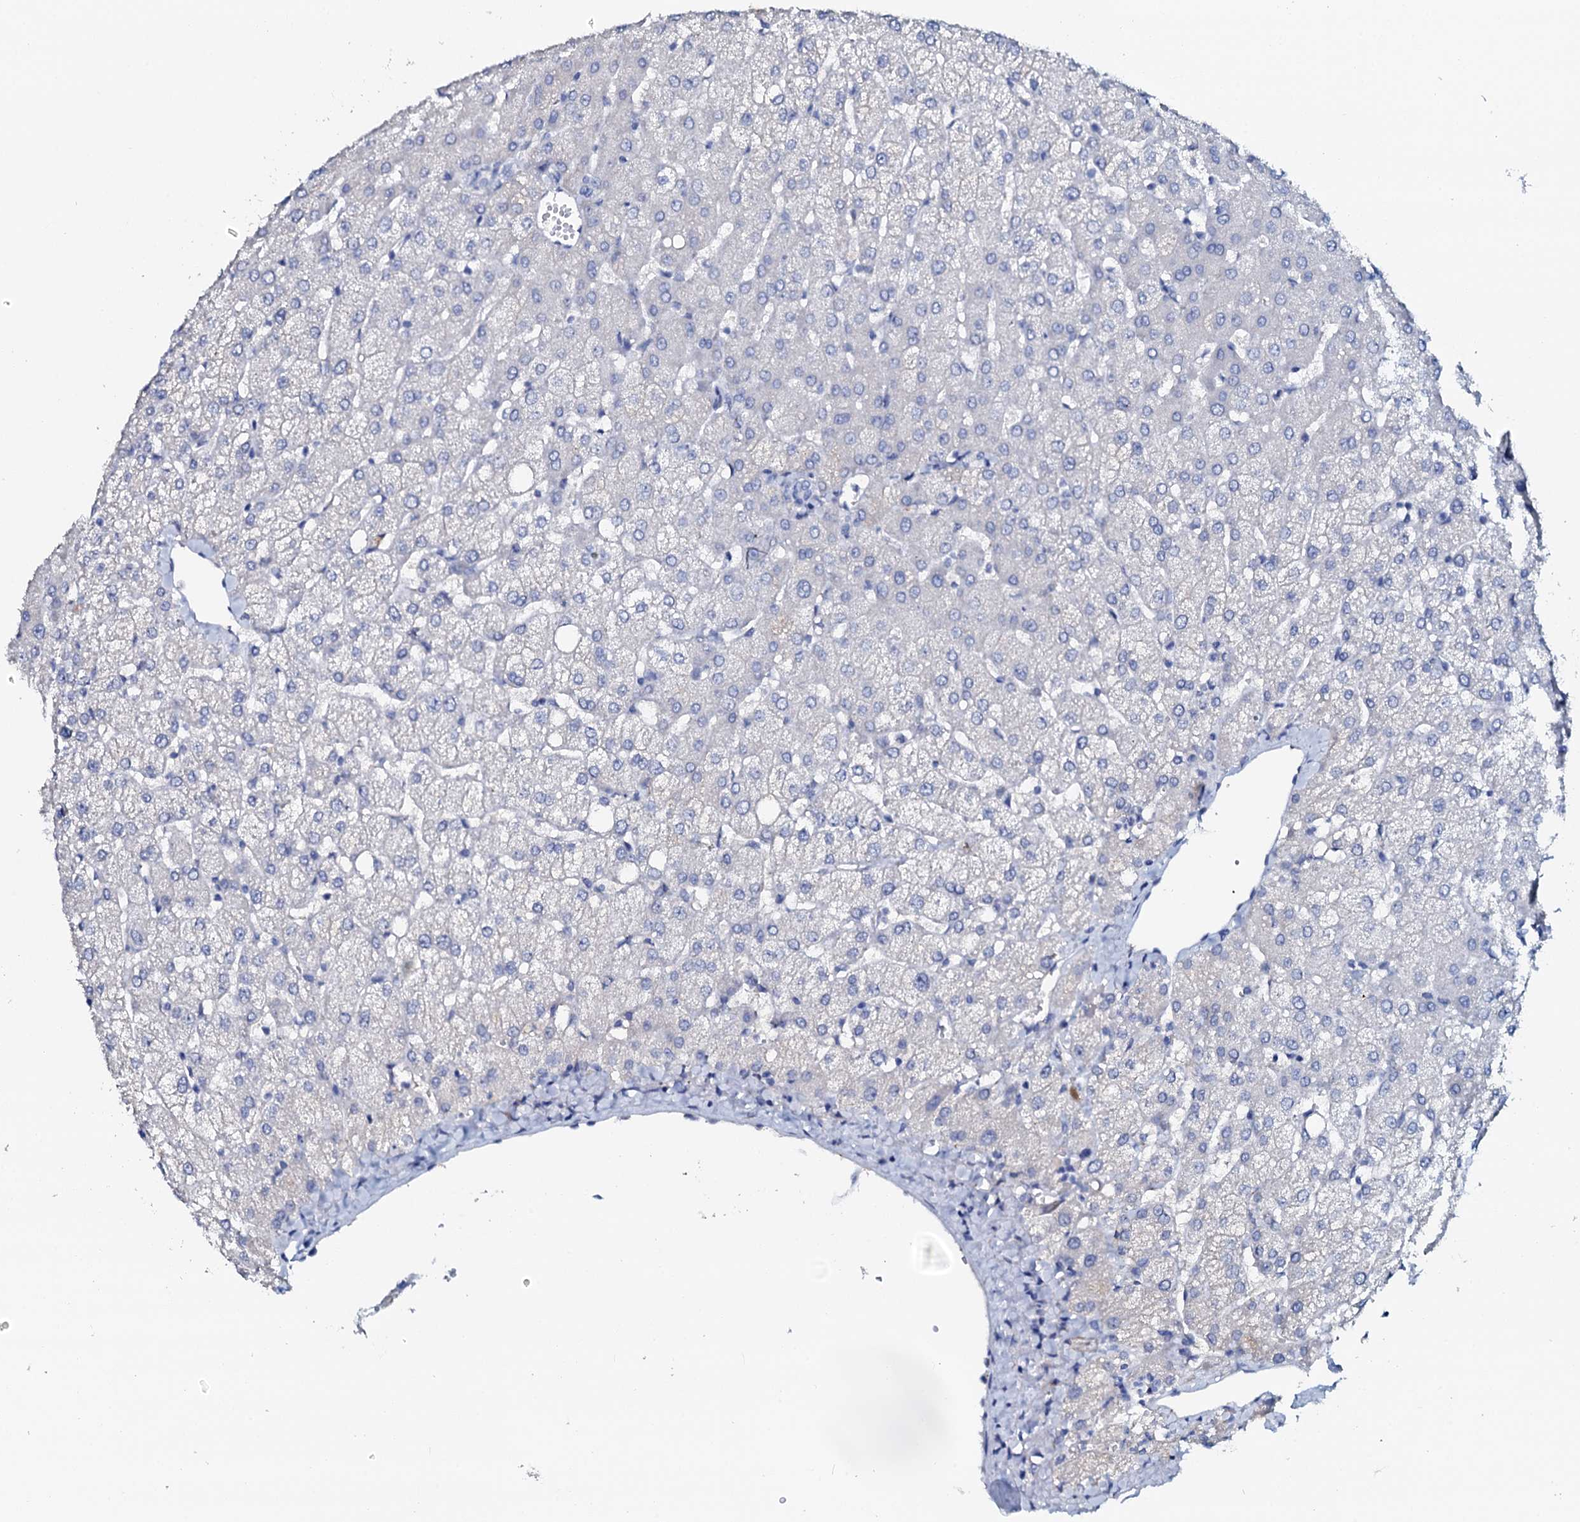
{"staining": {"intensity": "negative", "quantity": "none", "location": "none"}, "tissue": "liver", "cell_type": "Cholangiocytes", "image_type": "normal", "snomed": [{"axis": "morphology", "description": "Normal tissue, NOS"}, {"axis": "topography", "description": "Liver"}], "caption": "The histopathology image displays no significant staining in cholangiocytes of liver. (DAB IHC visualized using brightfield microscopy, high magnification).", "gene": "AMER2", "patient": {"sex": "female", "age": 54}}